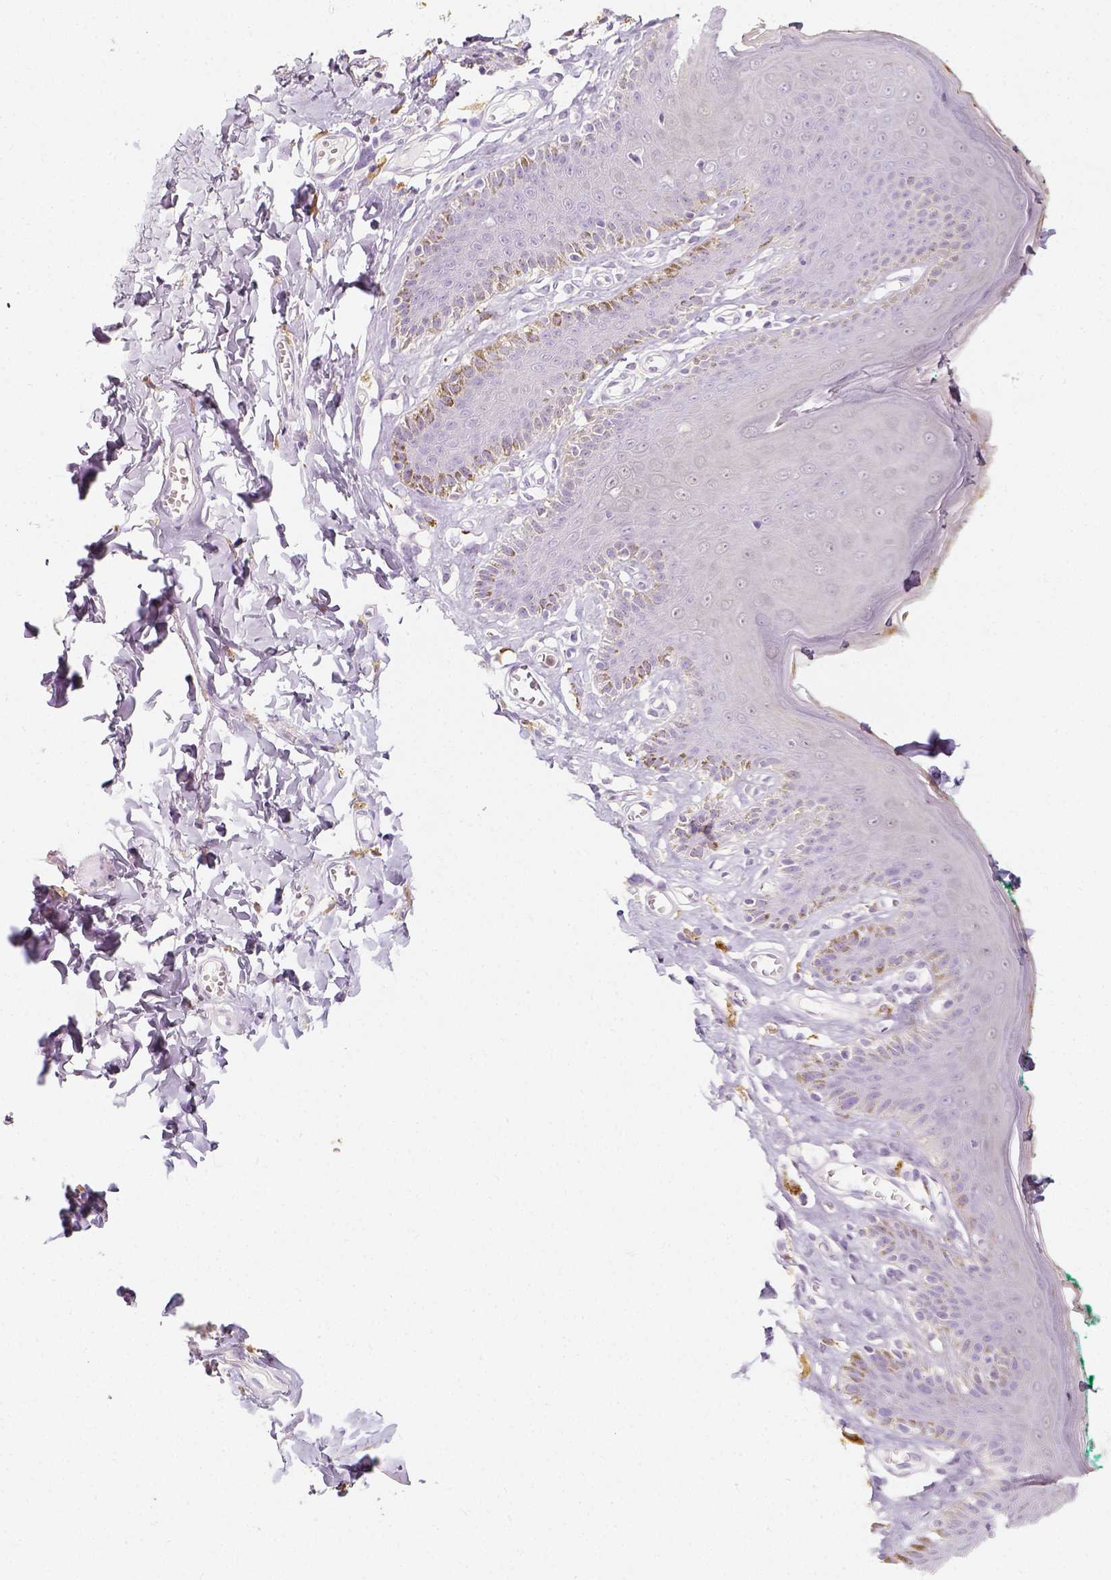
{"staining": {"intensity": "negative", "quantity": "none", "location": "none"}, "tissue": "skin", "cell_type": "Epidermal cells", "image_type": "normal", "snomed": [{"axis": "morphology", "description": "Normal tissue, NOS"}, {"axis": "topography", "description": "Vulva"}, {"axis": "topography", "description": "Peripheral nerve tissue"}], "caption": "This is an immunohistochemistry image of benign human skin. There is no positivity in epidermal cells.", "gene": "NECAB2", "patient": {"sex": "female", "age": 66}}